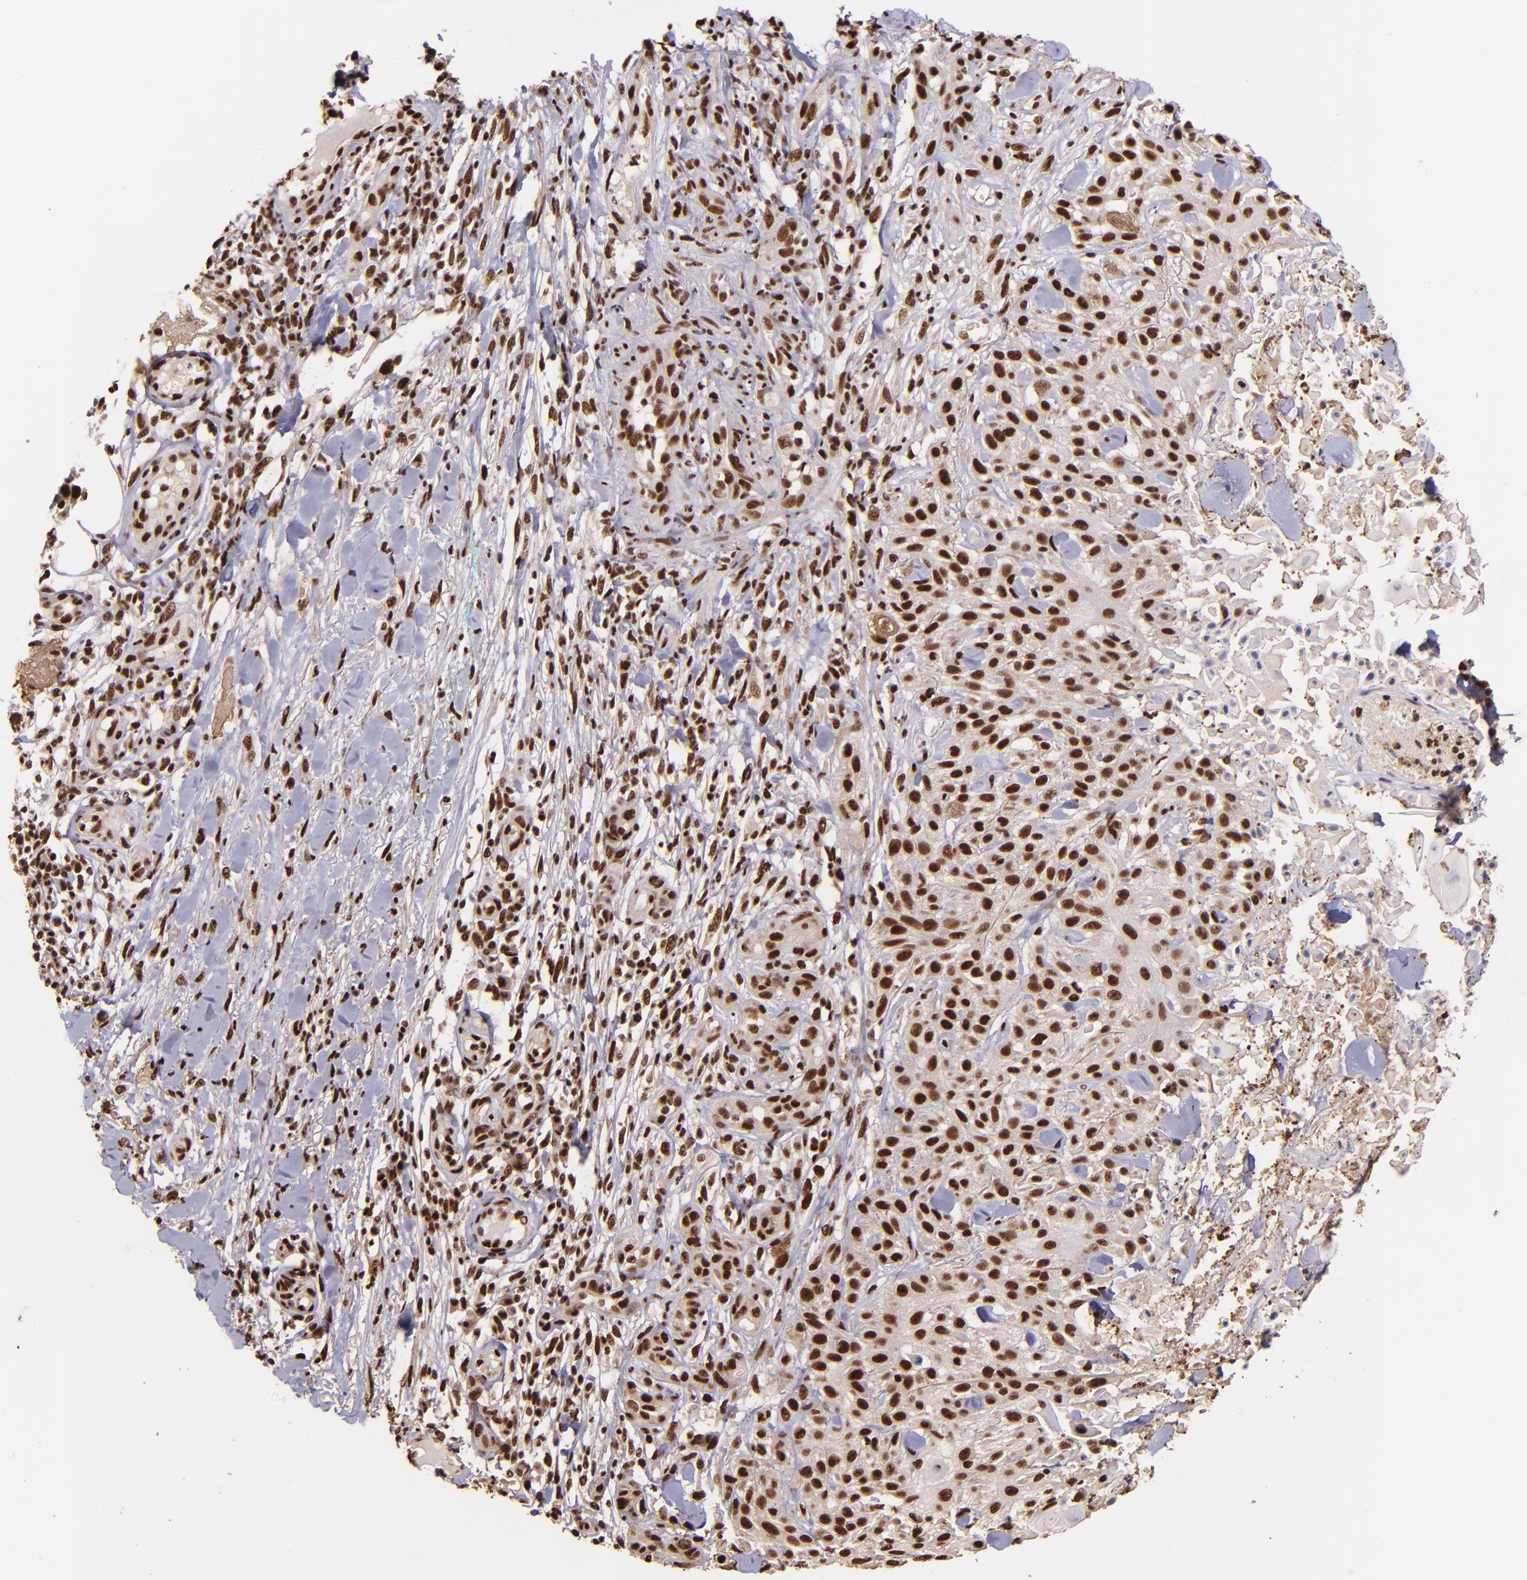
{"staining": {"intensity": "strong", "quantity": ">75%", "location": "nuclear"}, "tissue": "skin cancer", "cell_type": "Tumor cells", "image_type": "cancer", "snomed": [{"axis": "morphology", "description": "Squamous cell carcinoma, NOS"}, {"axis": "topography", "description": "Skin"}], "caption": "DAB (3,3'-diaminobenzidine) immunohistochemical staining of human skin cancer (squamous cell carcinoma) exhibits strong nuclear protein positivity in approximately >75% of tumor cells.", "gene": "PQBP1", "patient": {"sex": "female", "age": 42}}